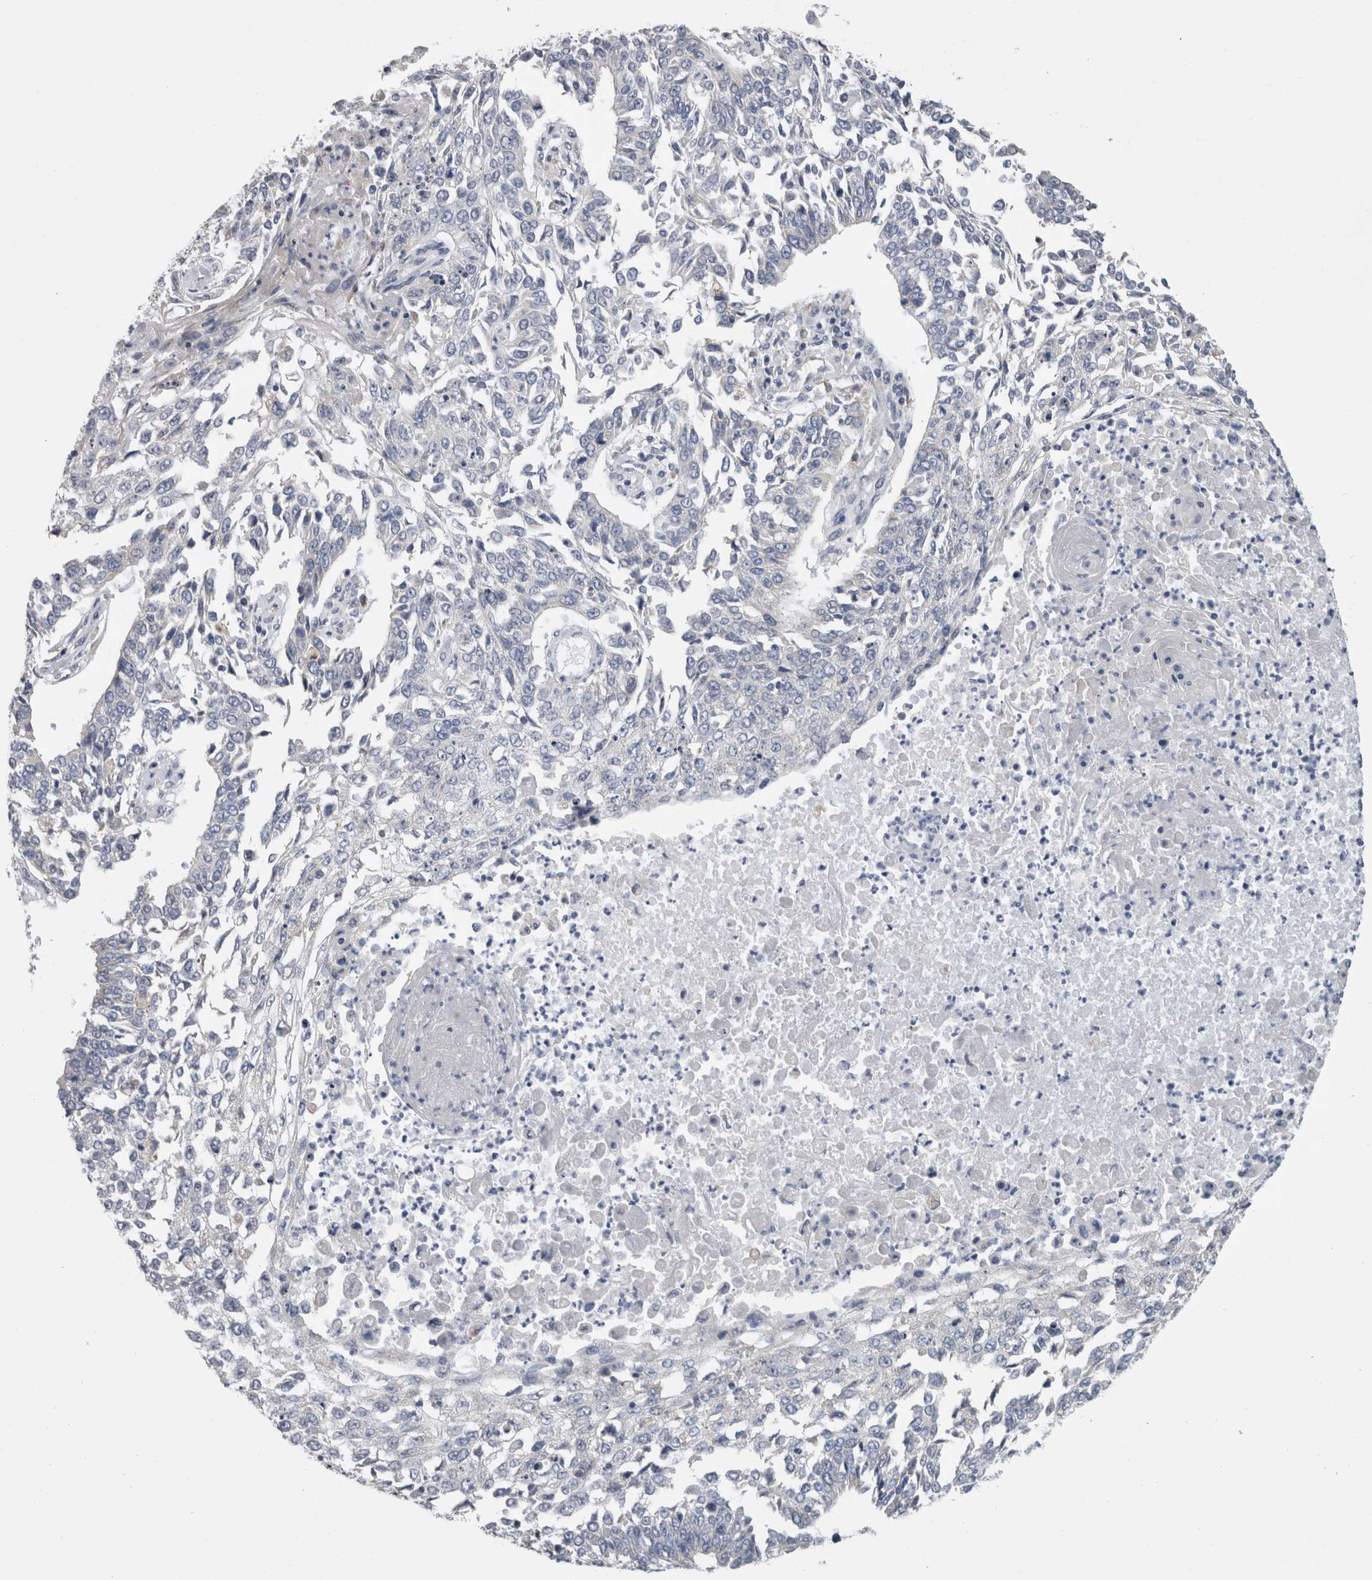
{"staining": {"intensity": "negative", "quantity": "none", "location": "none"}, "tissue": "lung cancer", "cell_type": "Tumor cells", "image_type": "cancer", "snomed": [{"axis": "morphology", "description": "Normal tissue, NOS"}, {"axis": "morphology", "description": "Squamous cell carcinoma, NOS"}, {"axis": "topography", "description": "Cartilage tissue"}, {"axis": "topography", "description": "Bronchus"}, {"axis": "topography", "description": "Lung"}, {"axis": "topography", "description": "Peripheral nerve tissue"}], "caption": "Immunohistochemical staining of lung squamous cell carcinoma reveals no significant staining in tumor cells.", "gene": "GDAP1", "patient": {"sex": "female", "age": 49}}